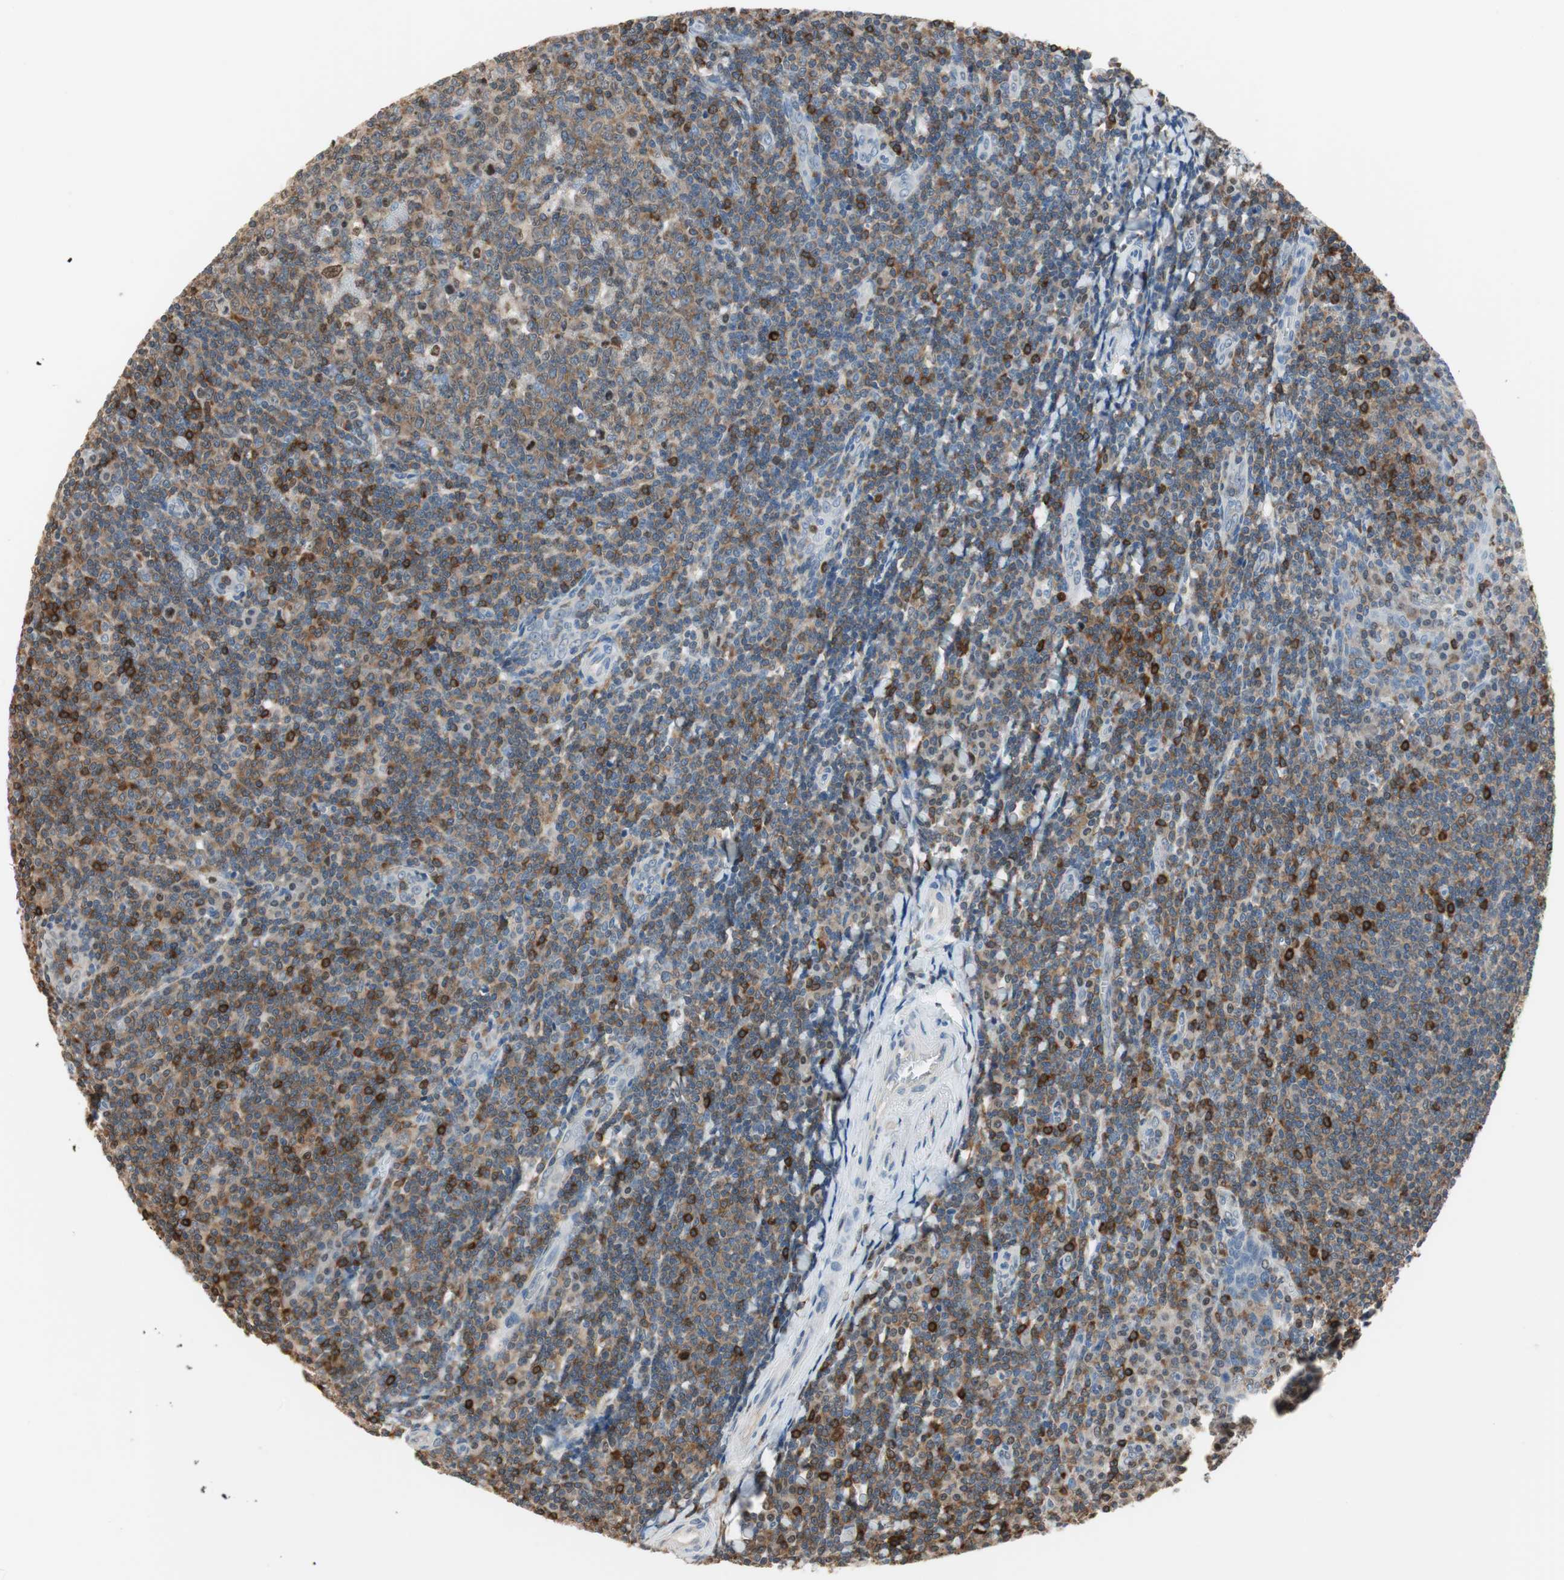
{"staining": {"intensity": "moderate", "quantity": ">75%", "location": "cytoplasmic/membranous"}, "tissue": "tonsil", "cell_type": "Germinal center cells", "image_type": "normal", "snomed": [{"axis": "morphology", "description": "Normal tissue, NOS"}, {"axis": "topography", "description": "Tonsil"}], "caption": "Unremarkable tonsil reveals moderate cytoplasmic/membranous positivity in about >75% of germinal center cells, visualized by immunohistochemistry.", "gene": "NFATC2", "patient": {"sex": "male", "age": 31}}